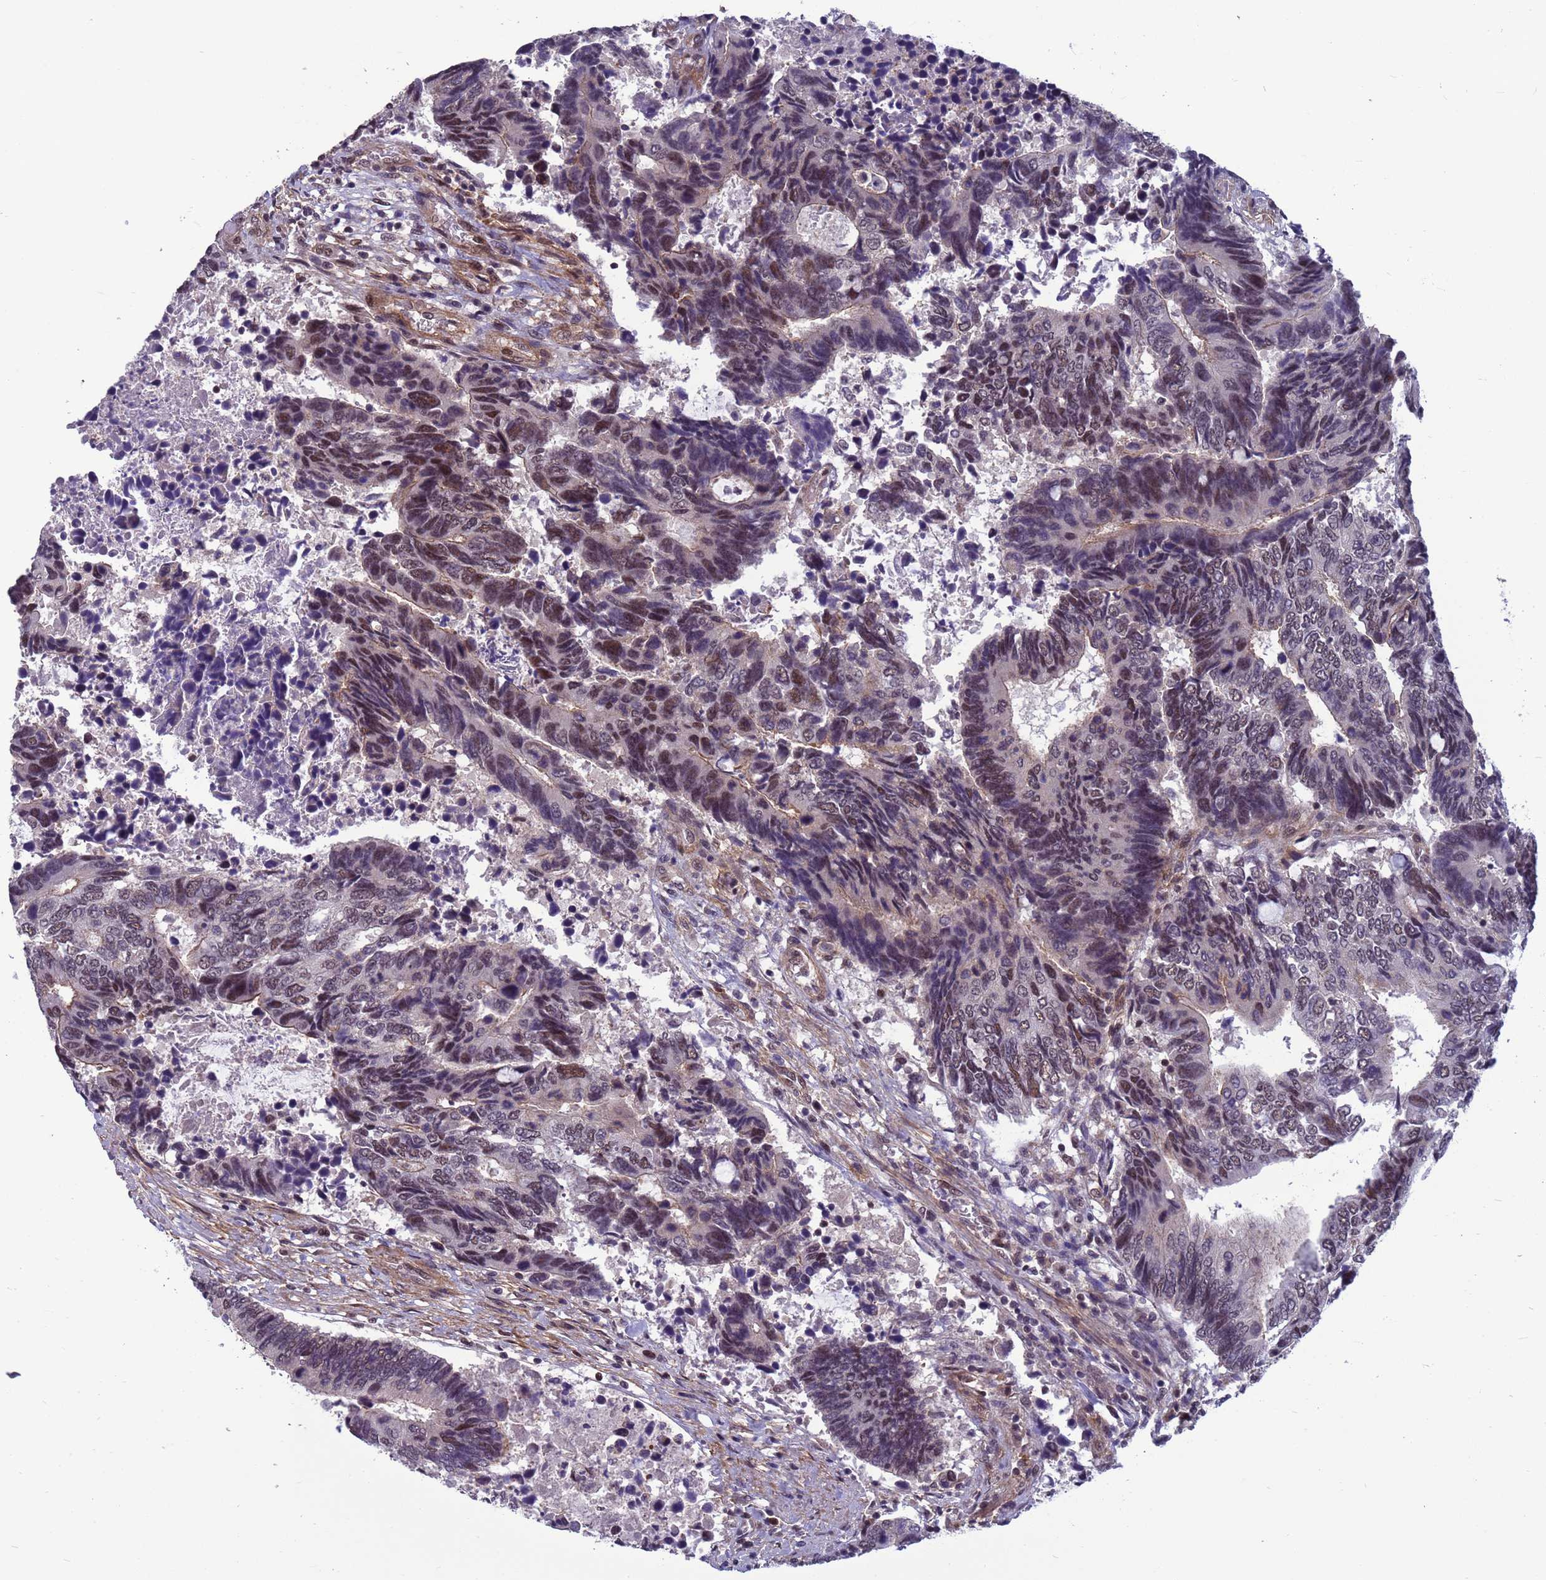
{"staining": {"intensity": "moderate", "quantity": "25%-75%", "location": "nuclear"}, "tissue": "colorectal cancer", "cell_type": "Tumor cells", "image_type": "cancer", "snomed": [{"axis": "morphology", "description": "Adenocarcinoma, NOS"}, {"axis": "topography", "description": "Colon"}], "caption": "Immunohistochemical staining of colorectal cancer exhibits medium levels of moderate nuclear staining in approximately 25%-75% of tumor cells.", "gene": "NSL1", "patient": {"sex": "male", "age": 87}}